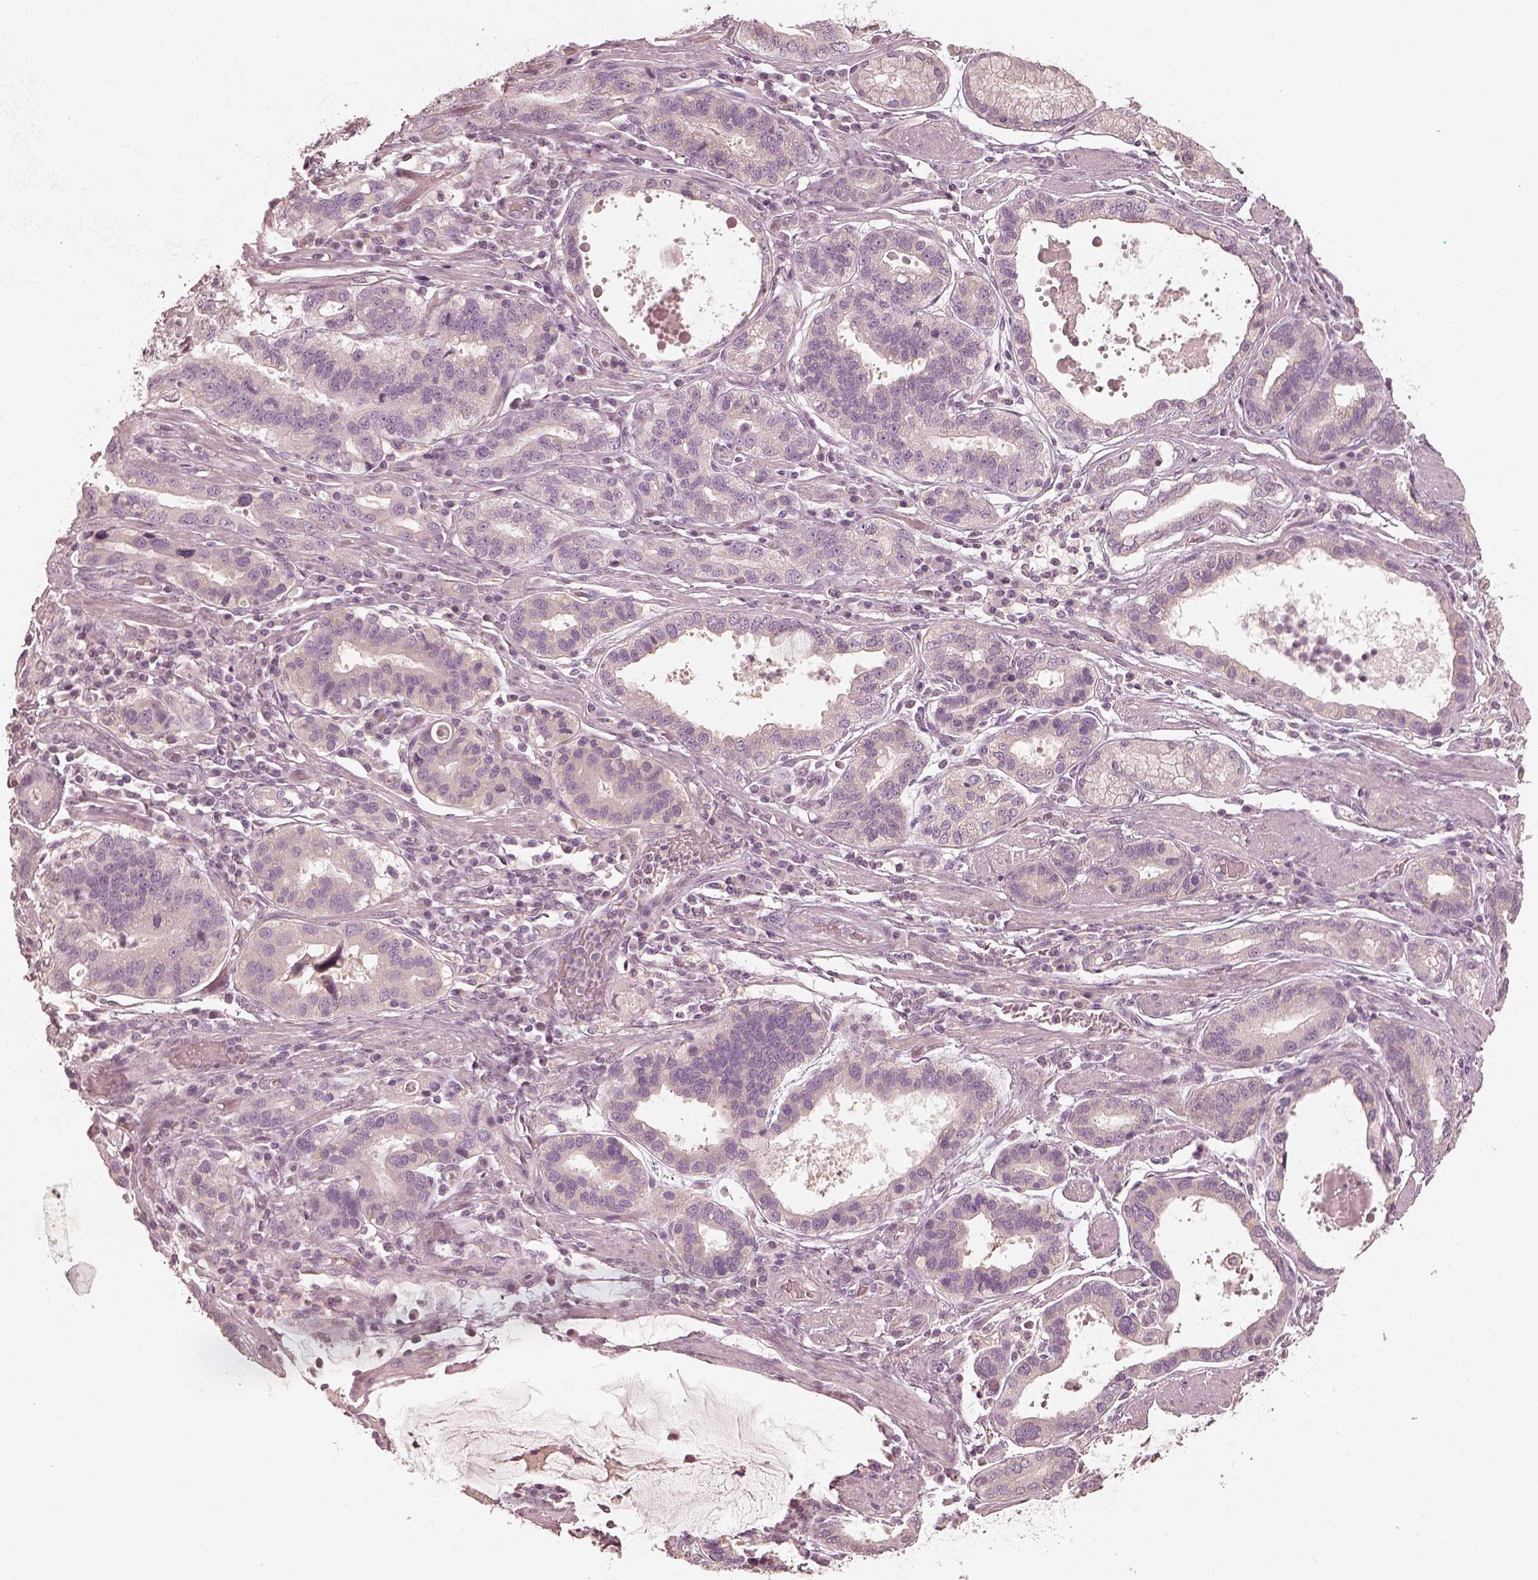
{"staining": {"intensity": "negative", "quantity": "none", "location": "none"}, "tissue": "stomach cancer", "cell_type": "Tumor cells", "image_type": "cancer", "snomed": [{"axis": "morphology", "description": "Adenocarcinoma, NOS"}, {"axis": "topography", "description": "Stomach, lower"}], "caption": "This is an IHC micrograph of stomach cancer (adenocarcinoma). There is no staining in tumor cells.", "gene": "FMNL2", "patient": {"sex": "female", "age": 76}}